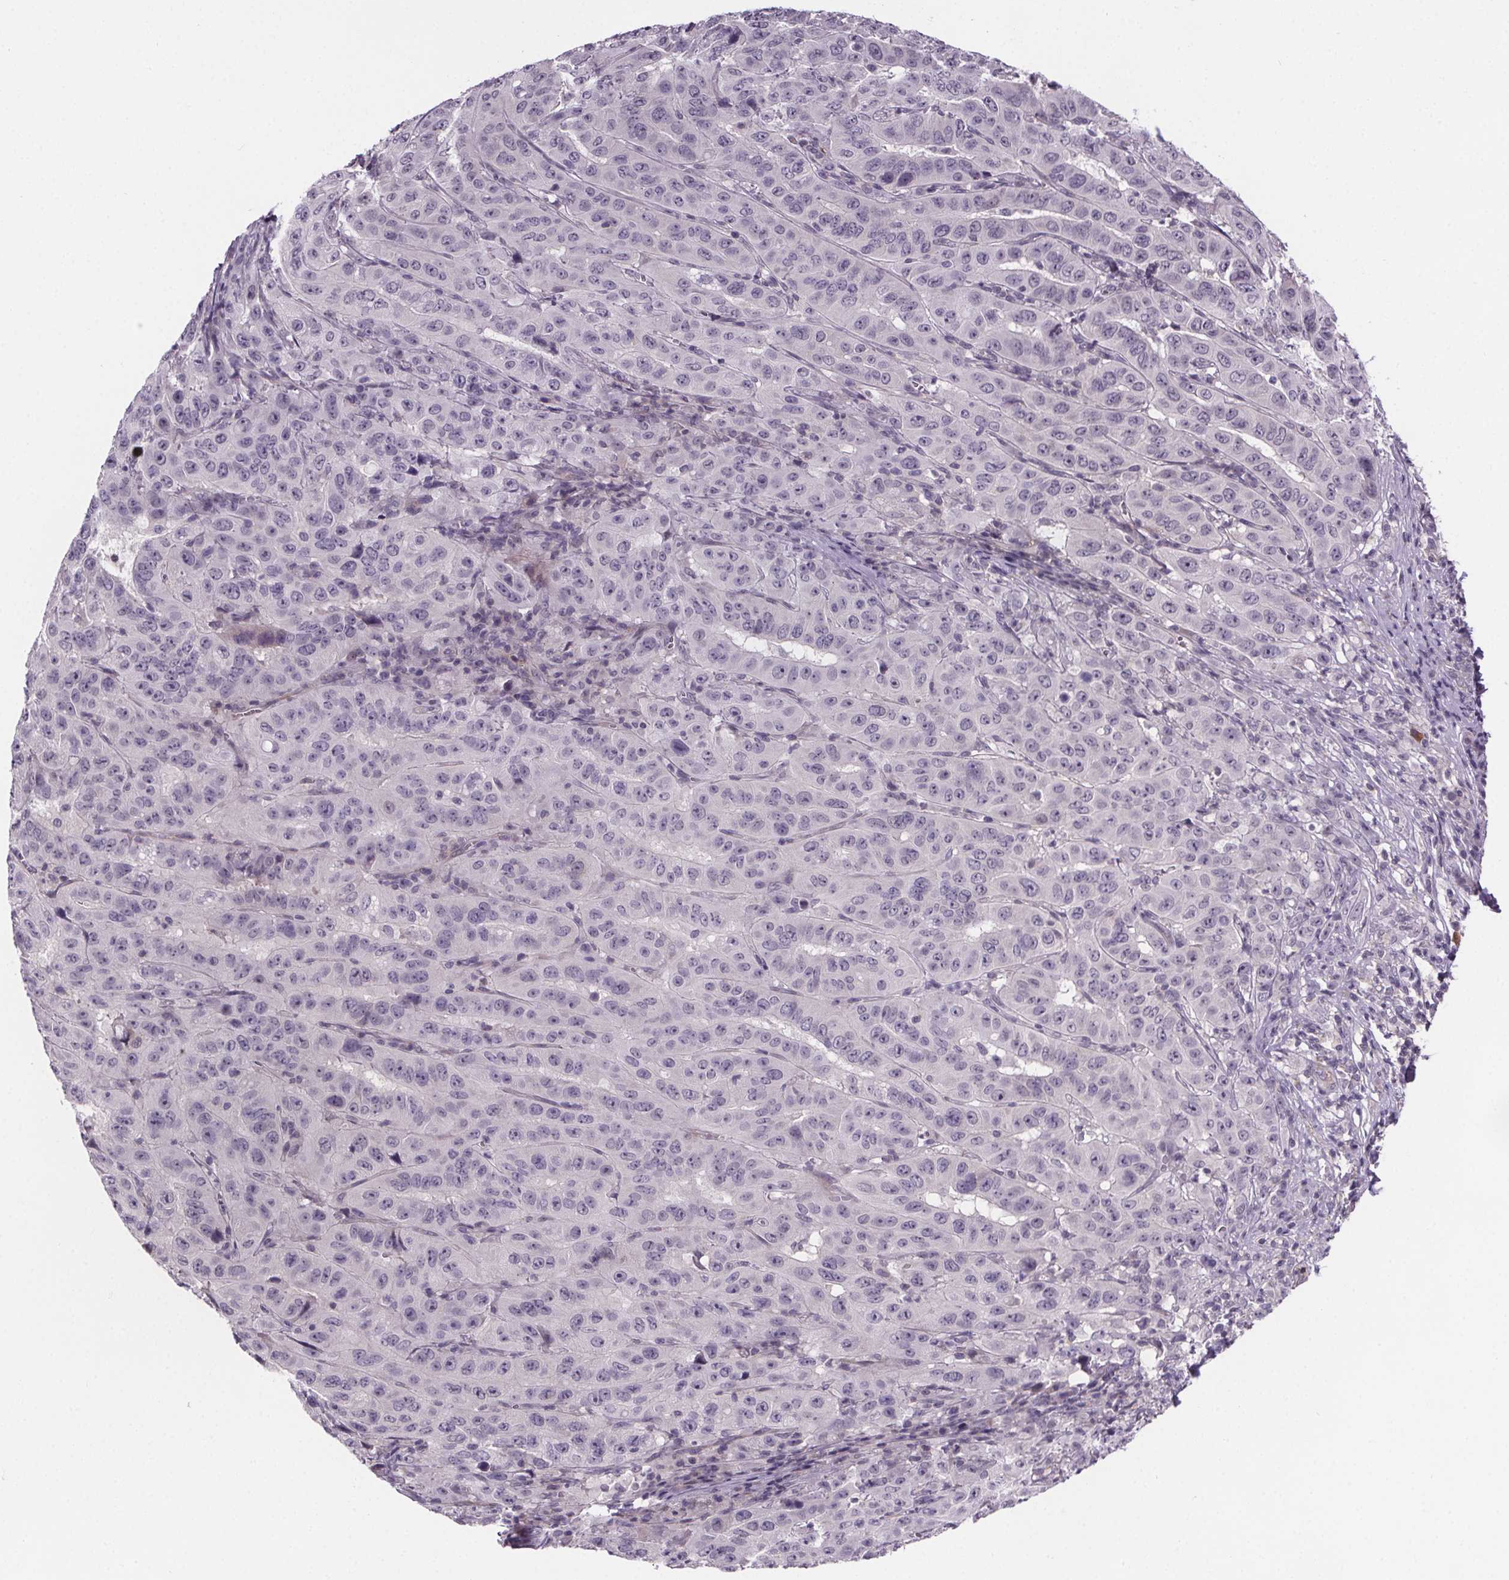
{"staining": {"intensity": "negative", "quantity": "none", "location": "none"}, "tissue": "pancreatic cancer", "cell_type": "Tumor cells", "image_type": "cancer", "snomed": [{"axis": "morphology", "description": "Adenocarcinoma, NOS"}, {"axis": "topography", "description": "Pancreas"}], "caption": "Immunohistochemistry (IHC) image of human pancreatic cancer (adenocarcinoma) stained for a protein (brown), which exhibits no staining in tumor cells.", "gene": "TTC12", "patient": {"sex": "male", "age": 63}}